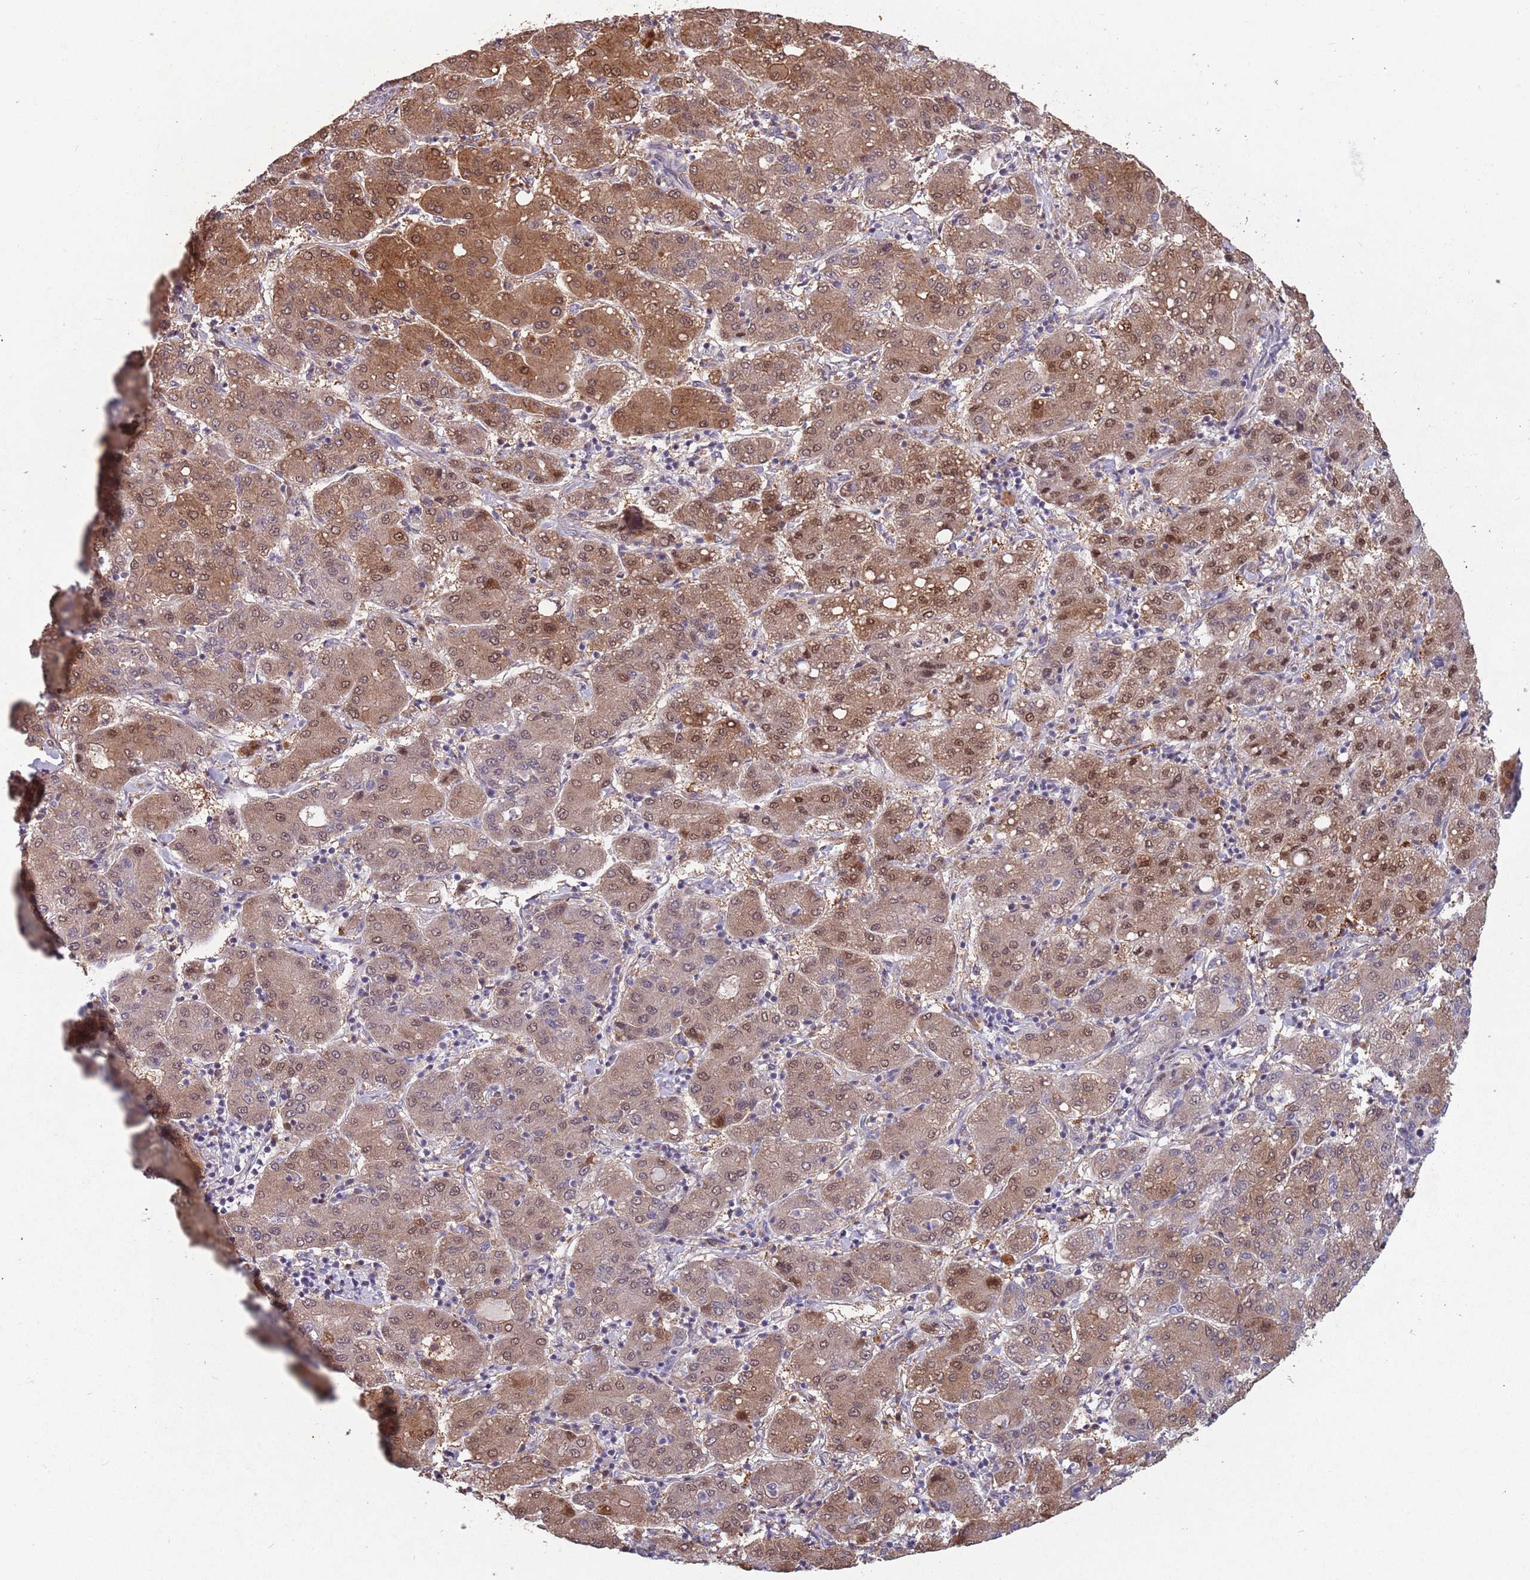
{"staining": {"intensity": "moderate", "quantity": ">75%", "location": "cytoplasmic/membranous,nuclear"}, "tissue": "liver cancer", "cell_type": "Tumor cells", "image_type": "cancer", "snomed": [{"axis": "morphology", "description": "Carcinoma, Hepatocellular, NOS"}, {"axis": "topography", "description": "Liver"}], "caption": "IHC (DAB (3,3'-diaminobenzidine)) staining of human hepatocellular carcinoma (liver) exhibits moderate cytoplasmic/membranous and nuclear protein positivity in approximately >75% of tumor cells.", "gene": "ZNF639", "patient": {"sex": "male", "age": 65}}